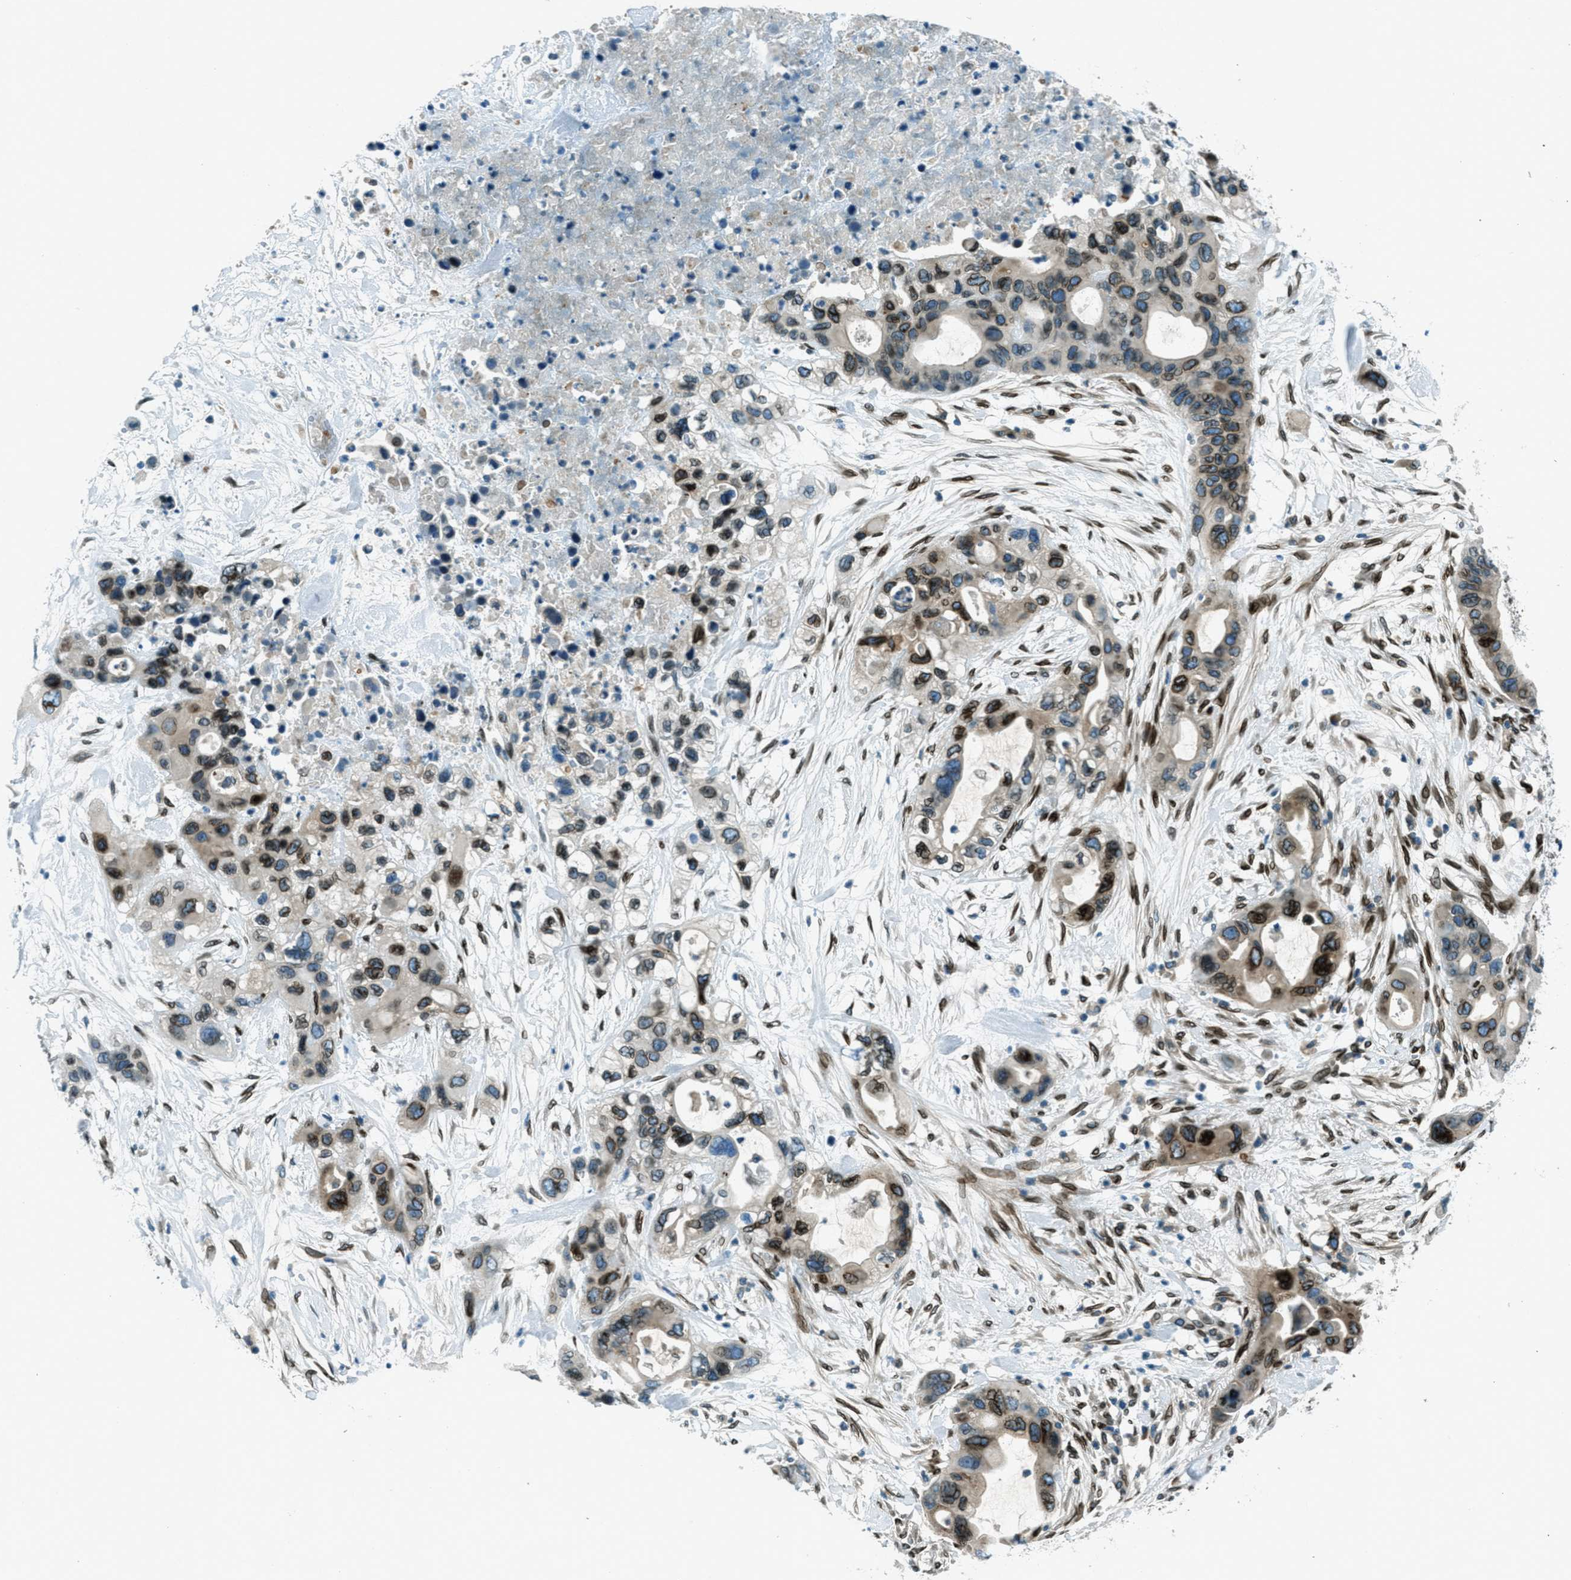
{"staining": {"intensity": "strong", "quantity": "25%-75%", "location": "cytoplasmic/membranous,nuclear"}, "tissue": "pancreatic cancer", "cell_type": "Tumor cells", "image_type": "cancer", "snomed": [{"axis": "morphology", "description": "Adenocarcinoma, NOS"}, {"axis": "topography", "description": "Pancreas"}], "caption": "Strong cytoplasmic/membranous and nuclear protein positivity is present in approximately 25%-75% of tumor cells in pancreatic cancer (adenocarcinoma). (DAB (3,3'-diaminobenzidine) = brown stain, brightfield microscopy at high magnification).", "gene": "LEMD2", "patient": {"sex": "female", "age": 71}}